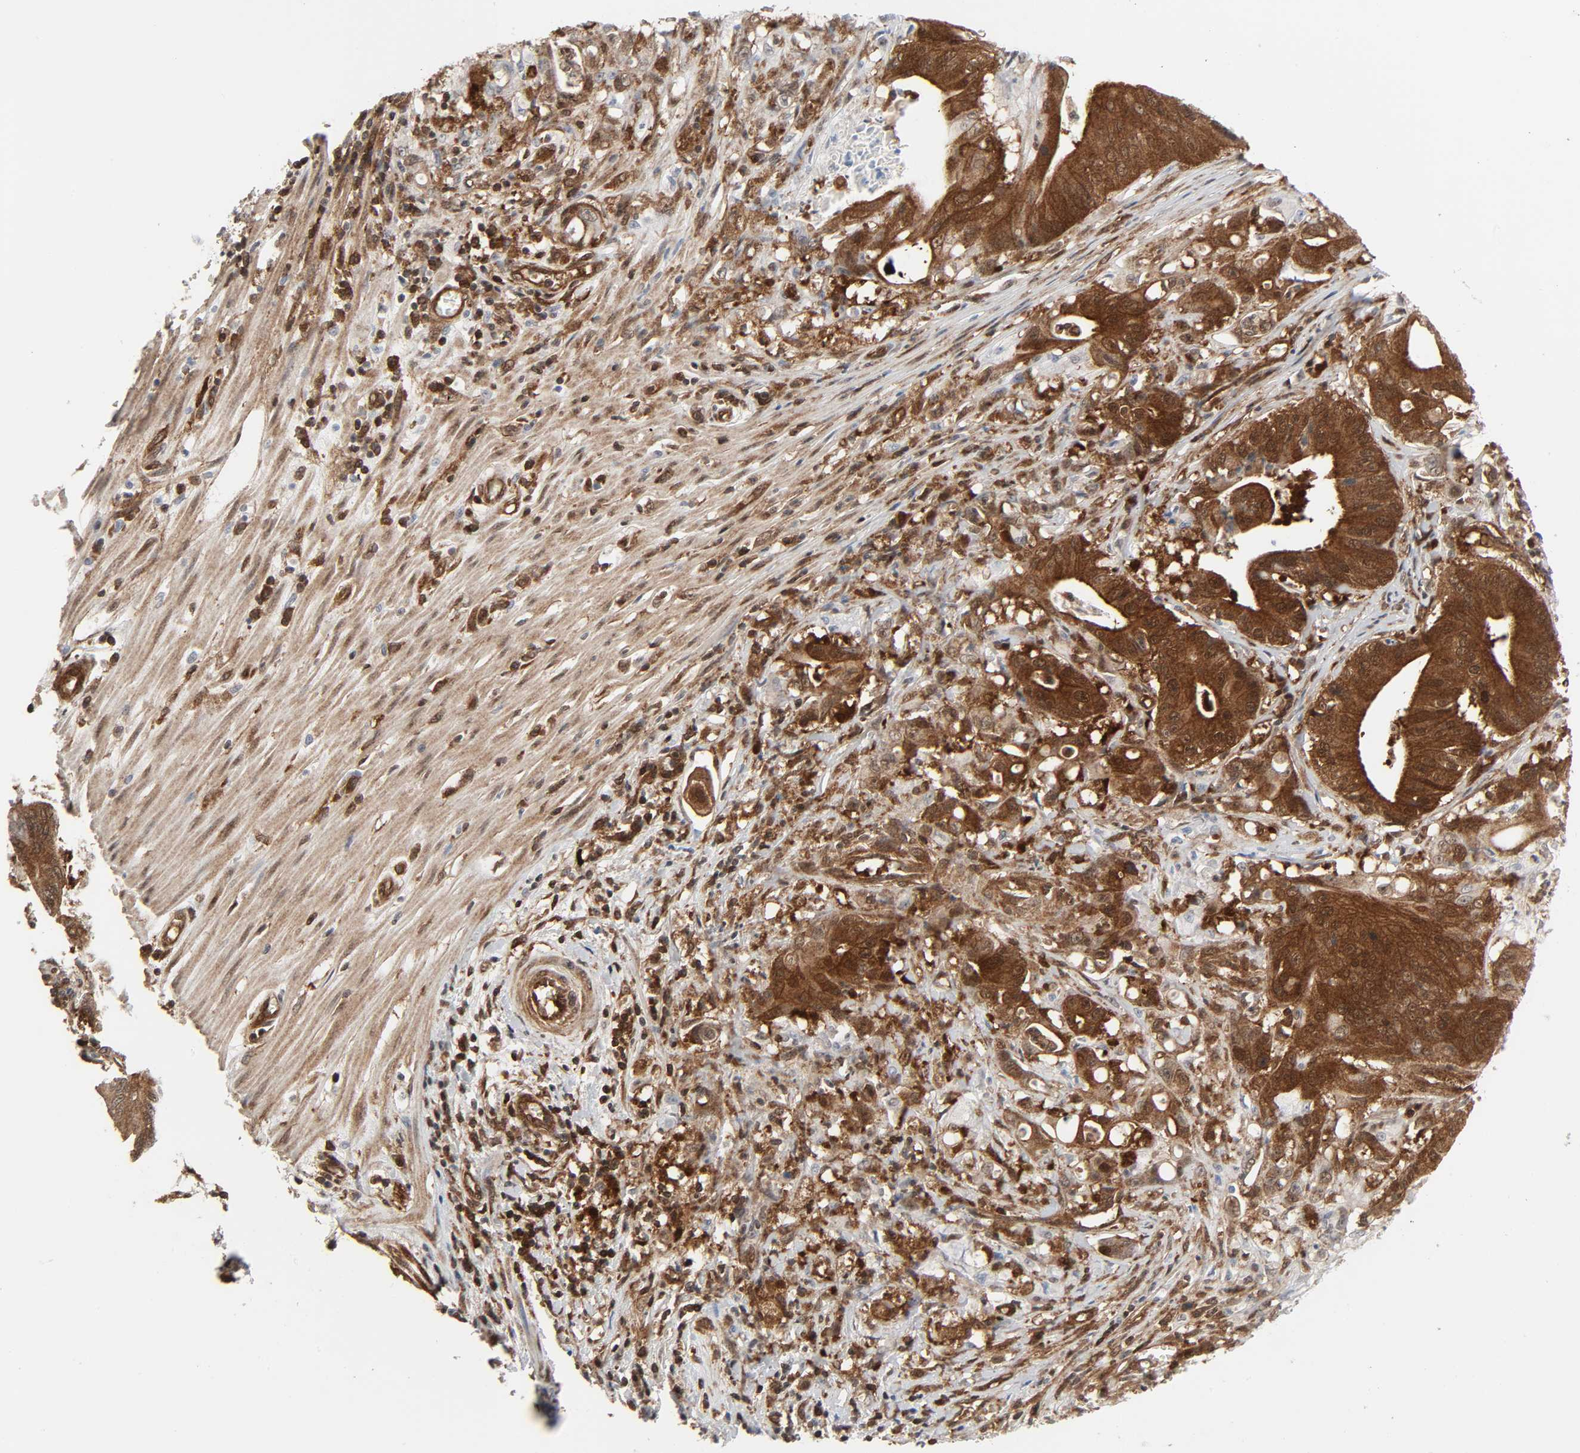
{"staining": {"intensity": "strong", "quantity": ">75%", "location": "cytoplasmic/membranous,nuclear"}, "tissue": "pancreatic cancer", "cell_type": "Tumor cells", "image_type": "cancer", "snomed": [{"axis": "morphology", "description": "Normal tissue, NOS"}, {"axis": "topography", "description": "Lymph node"}], "caption": "Immunohistochemistry (DAB) staining of human pancreatic cancer demonstrates strong cytoplasmic/membranous and nuclear protein positivity in about >75% of tumor cells. The protein of interest is stained brown, and the nuclei are stained in blue (DAB IHC with brightfield microscopy, high magnification).", "gene": "GSK3A", "patient": {"sex": "male", "age": 62}}